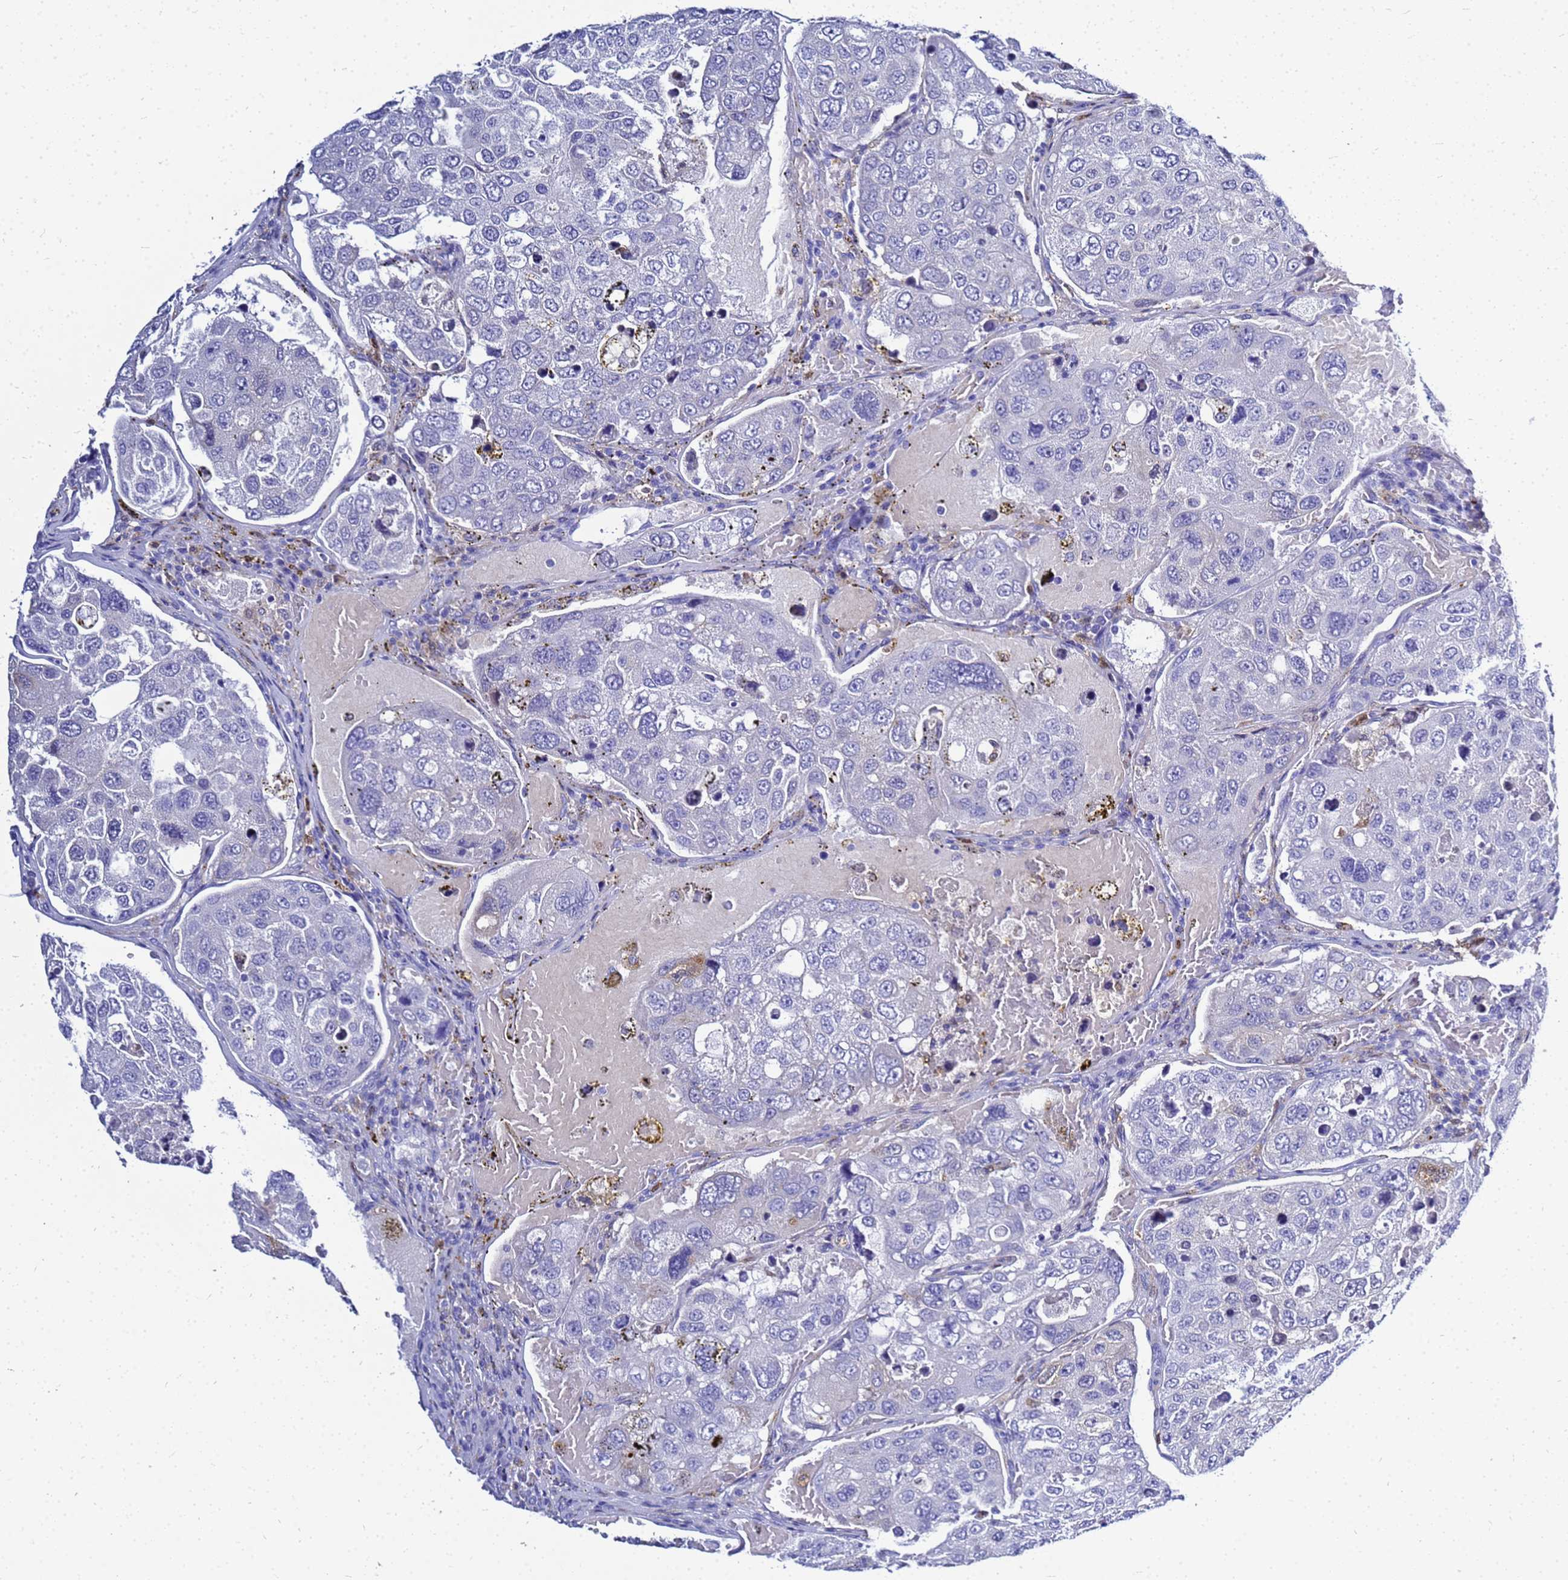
{"staining": {"intensity": "negative", "quantity": "none", "location": "none"}, "tissue": "urothelial cancer", "cell_type": "Tumor cells", "image_type": "cancer", "snomed": [{"axis": "morphology", "description": "Urothelial carcinoma, High grade"}, {"axis": "topography", "description": "Lymph node"}, {"axis": "topography", "description": "Urinary bladder"}], "caption": "Immunohistochemistry (IHC) image of neoplastic tissue: human urothelial cancer stained with DAB demonstrates no significant protein staining in tumor cells.", "gene": "CSTA", "patient": {"sex": "male", "age": 51}}